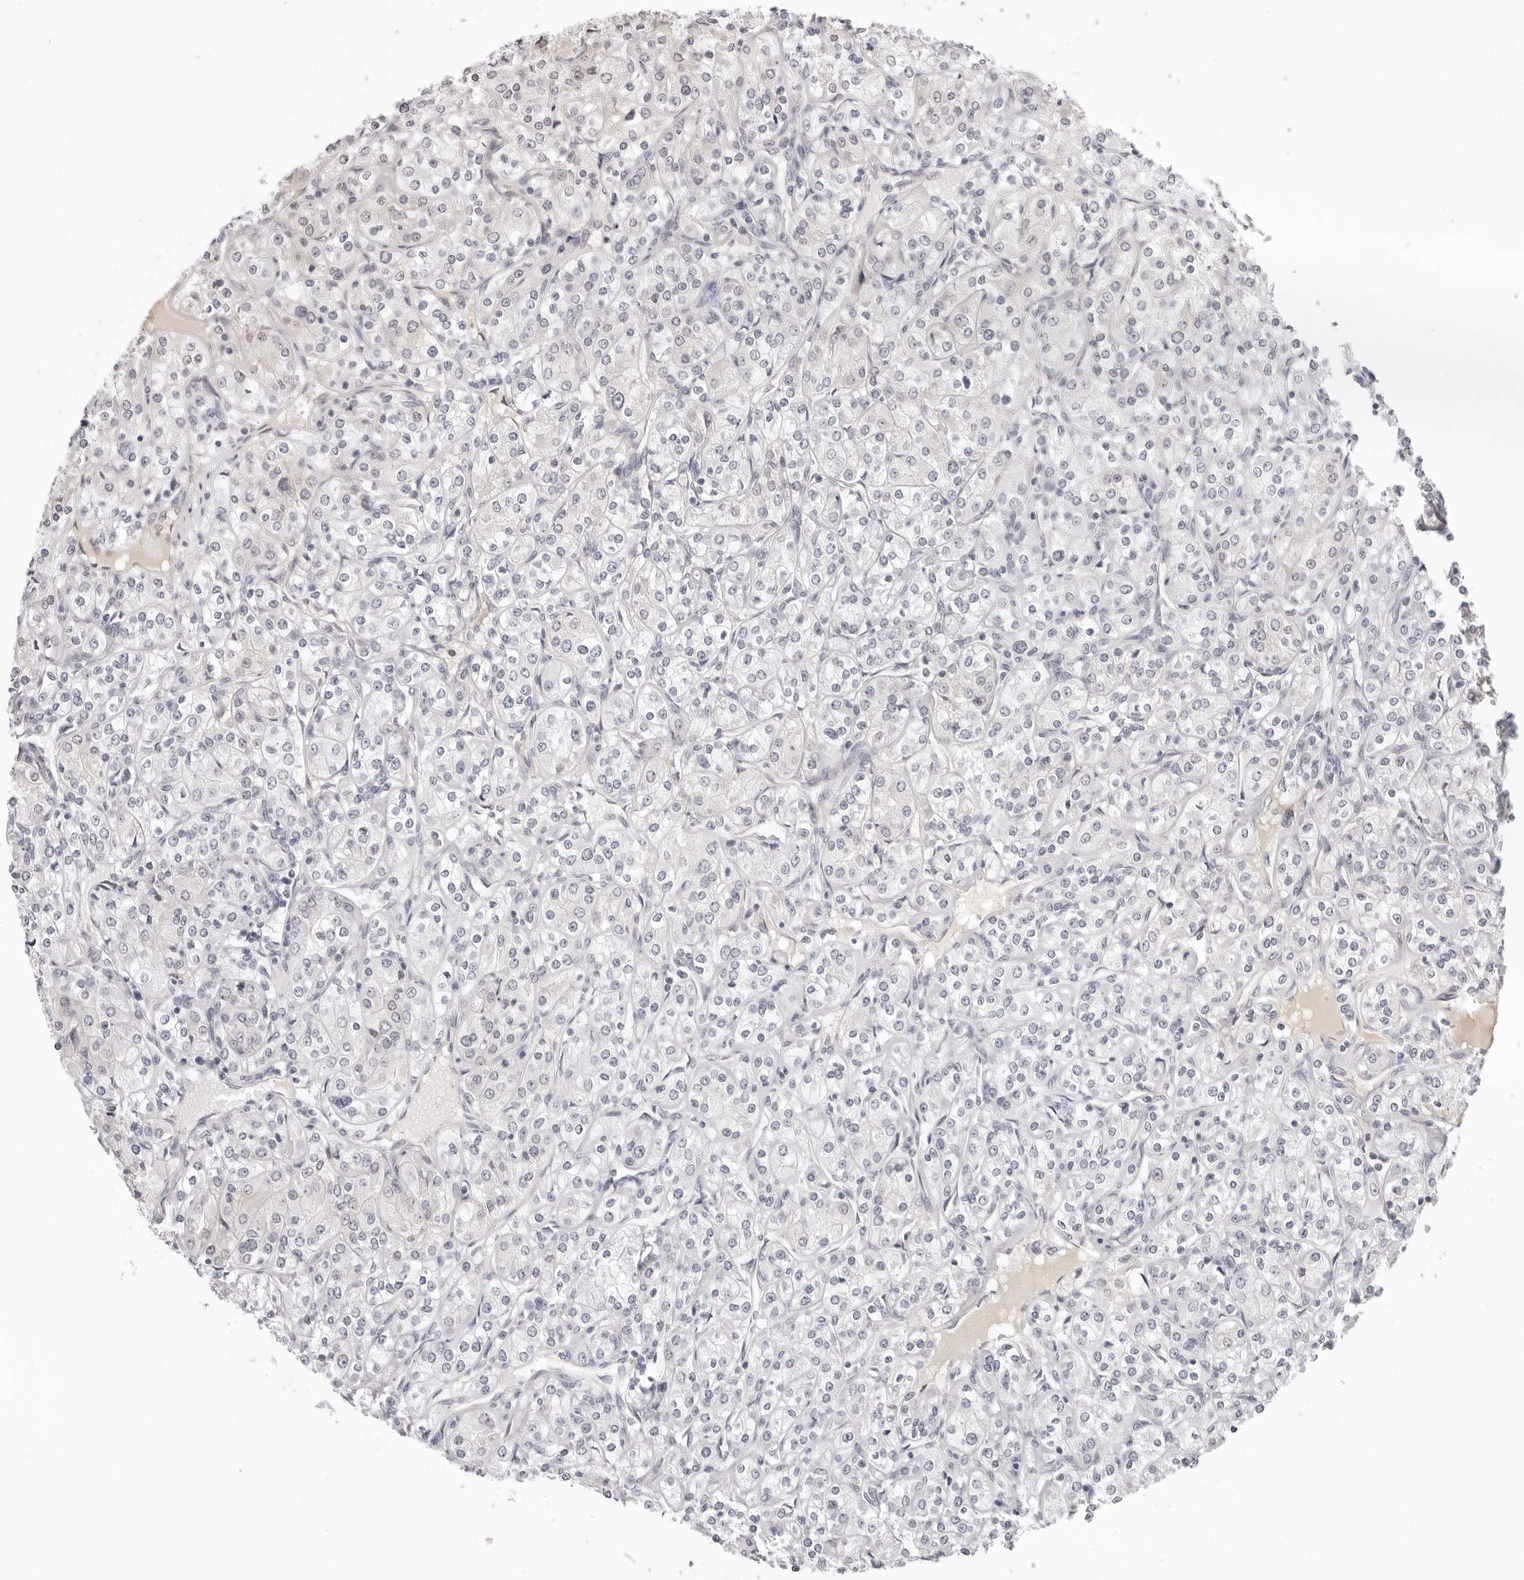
{"staining": {"intensity": "negative", "quantity": "none", "location": "none"}, "tissue": "renal cancer", "cell_type": "Tumor cells", "image_type": "cancer", "snomed": [{"axis": "morphology", "description": "Adenocarcinoma, NOS"}, {"axis": "topography", "description": "Kidney"}], "caption": "Adenocarcinoma (renal) was stained to show a protein in brown. There is no significant positivity in tumor cells.", "gene": "STRADB", "patient": {"sex": "male", "age": 77}}